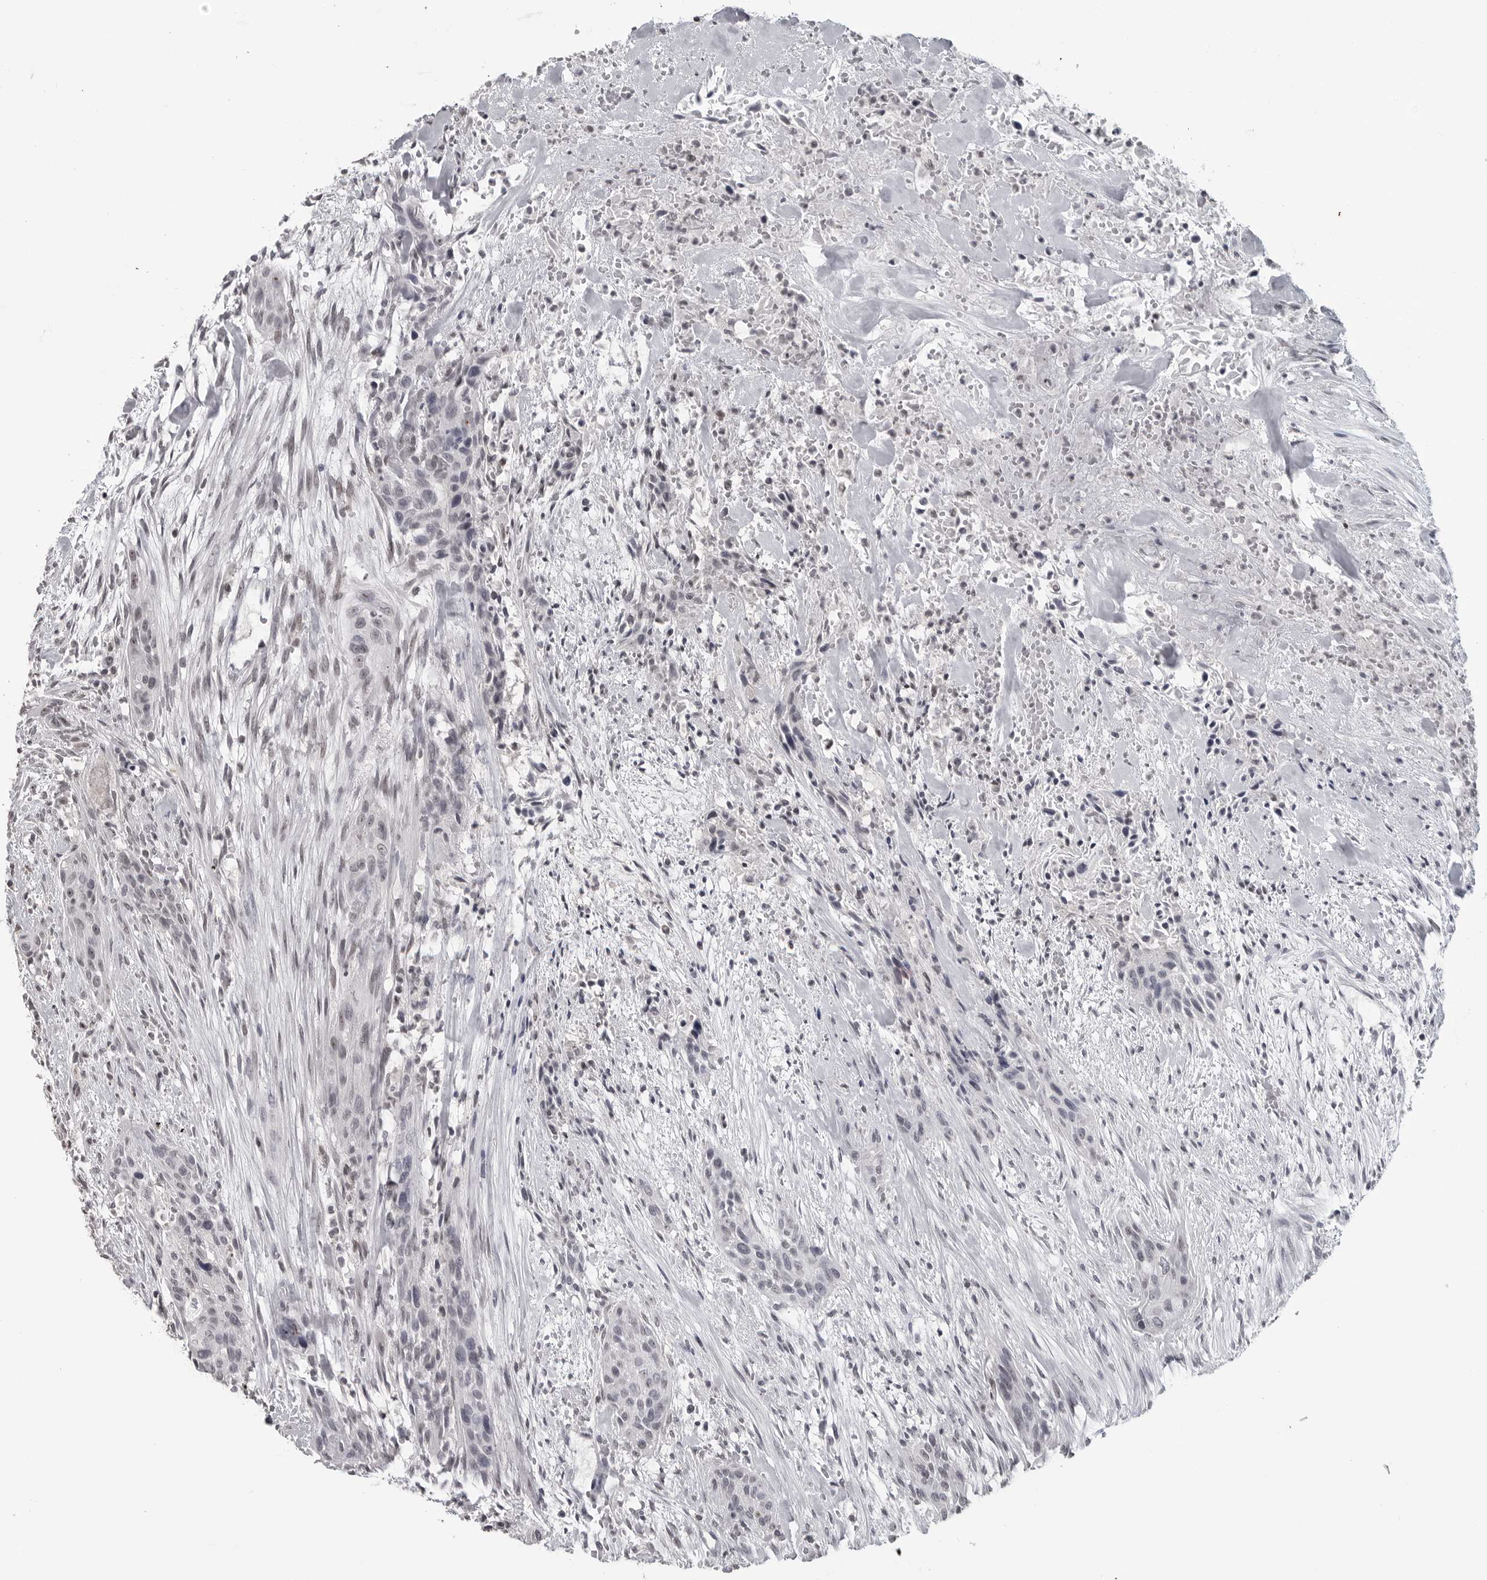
{"staining": {"intensity": "negative", "quantity": "none", "location": "none"}, "tissue": "urothelial cancer", "cell_type": "Tumor cells", "image_type": "cancer", "snomed": [{"axis": "morphology", "description": "Urothelial carcinoma, High grade"}, {"axis": "topography", "description": "Urinary bladder"}], "caption": "Tumor cells are negative for brown protein staining in high-grade urothelial carcinoma.", "gene": "DDX54", "patient": {"sex": "male", "age": 35}}